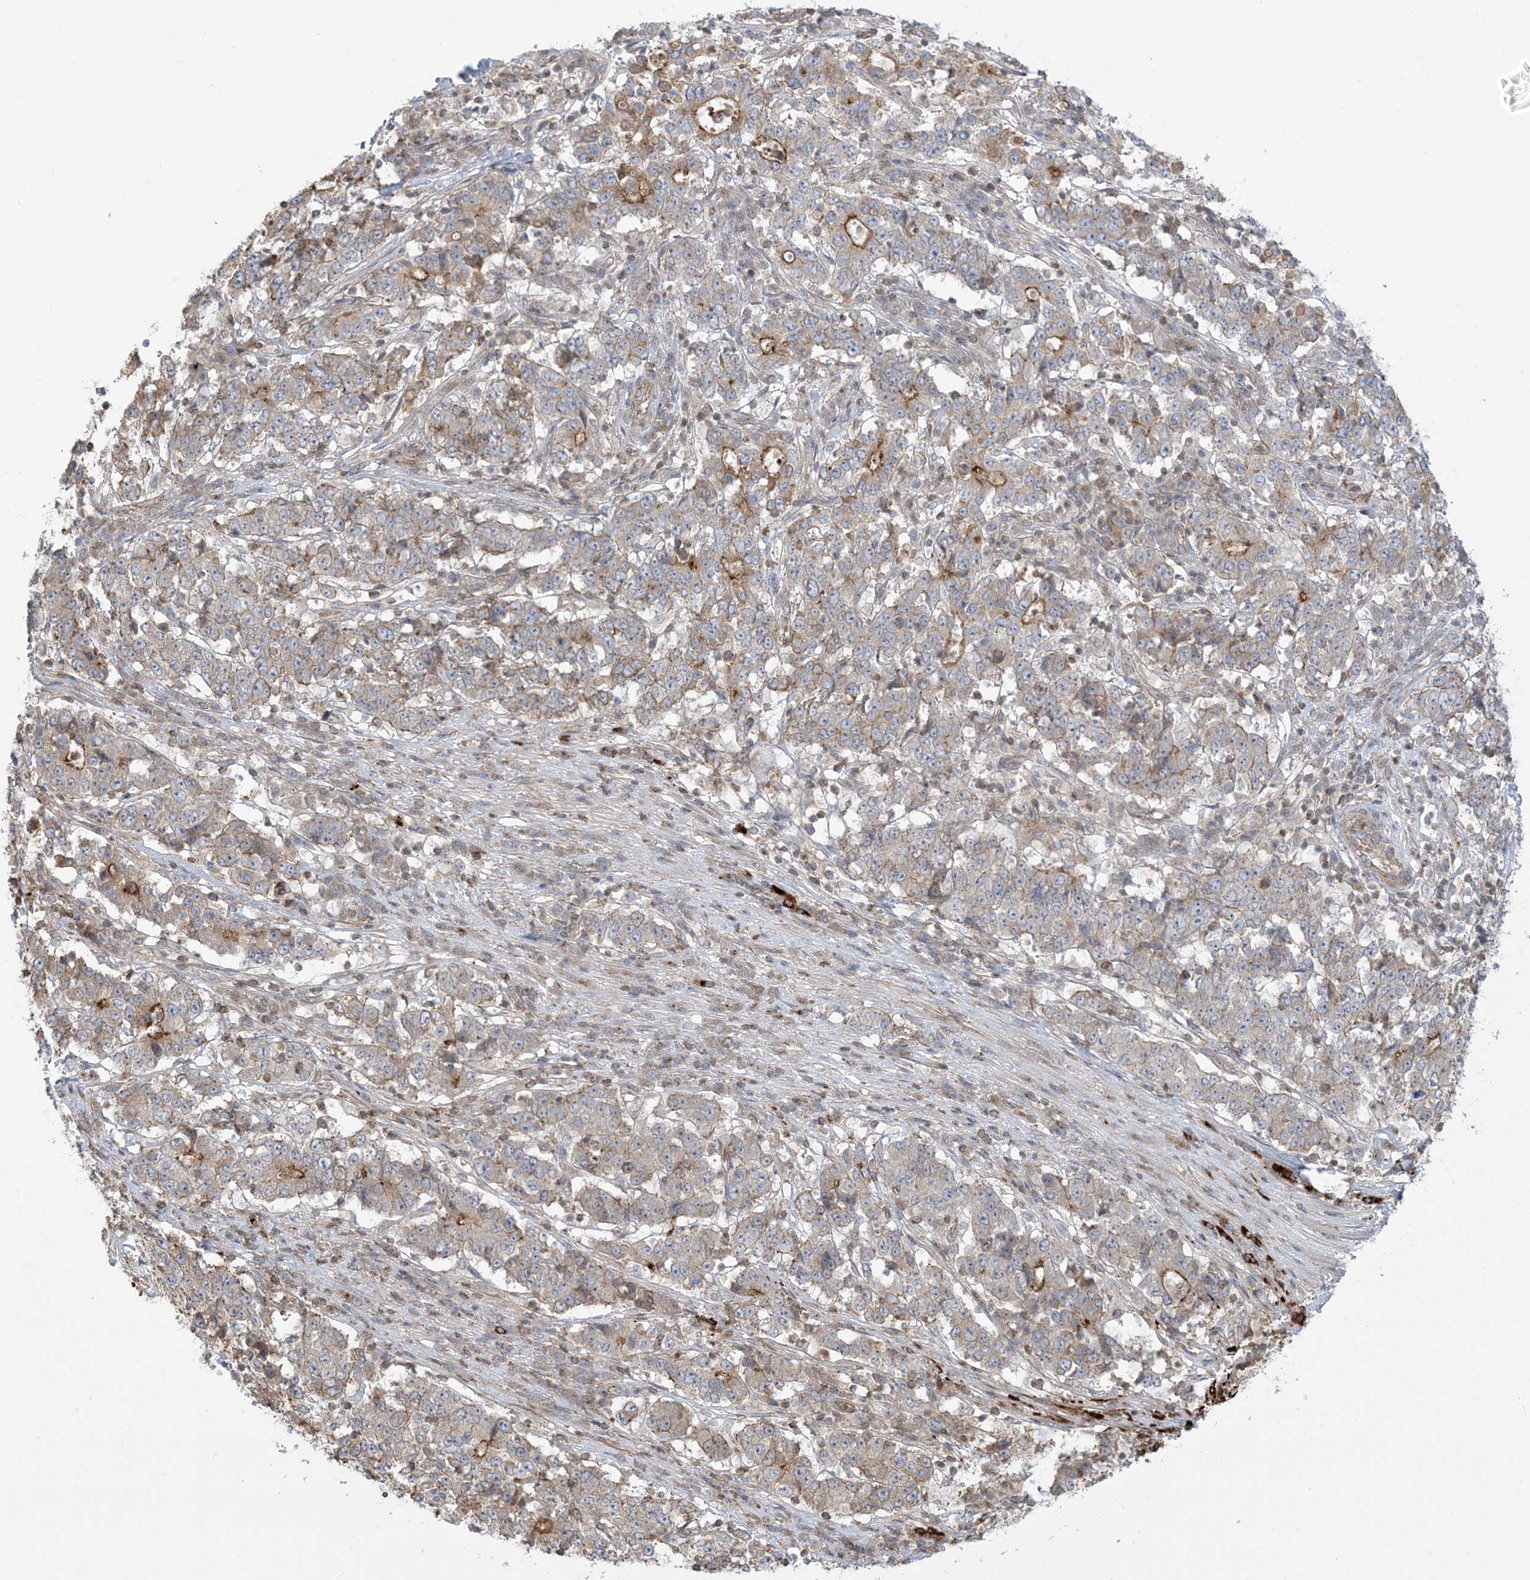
{"staining": {"intensity": "moderate", "quantity": "<25%", "location": "cytoplasmic/membranous"}, "tissue": "stomach cancer", "cell_type": "Tumor cells", "image_type": "cancer", "snomed": [{"axis": "morphology", "description": "Adenocarcinoma, NOS"}, {"axis": "topography", "description": "Stomach"}], "caption": "A low amount of moderate cytoplasmic/membranous positivity is seen in about <25% of tumor cells in adenocarcinoma (stomach) tissue.", "gene": "ICMT", "patient": {"sex": "male", "age": 59}}